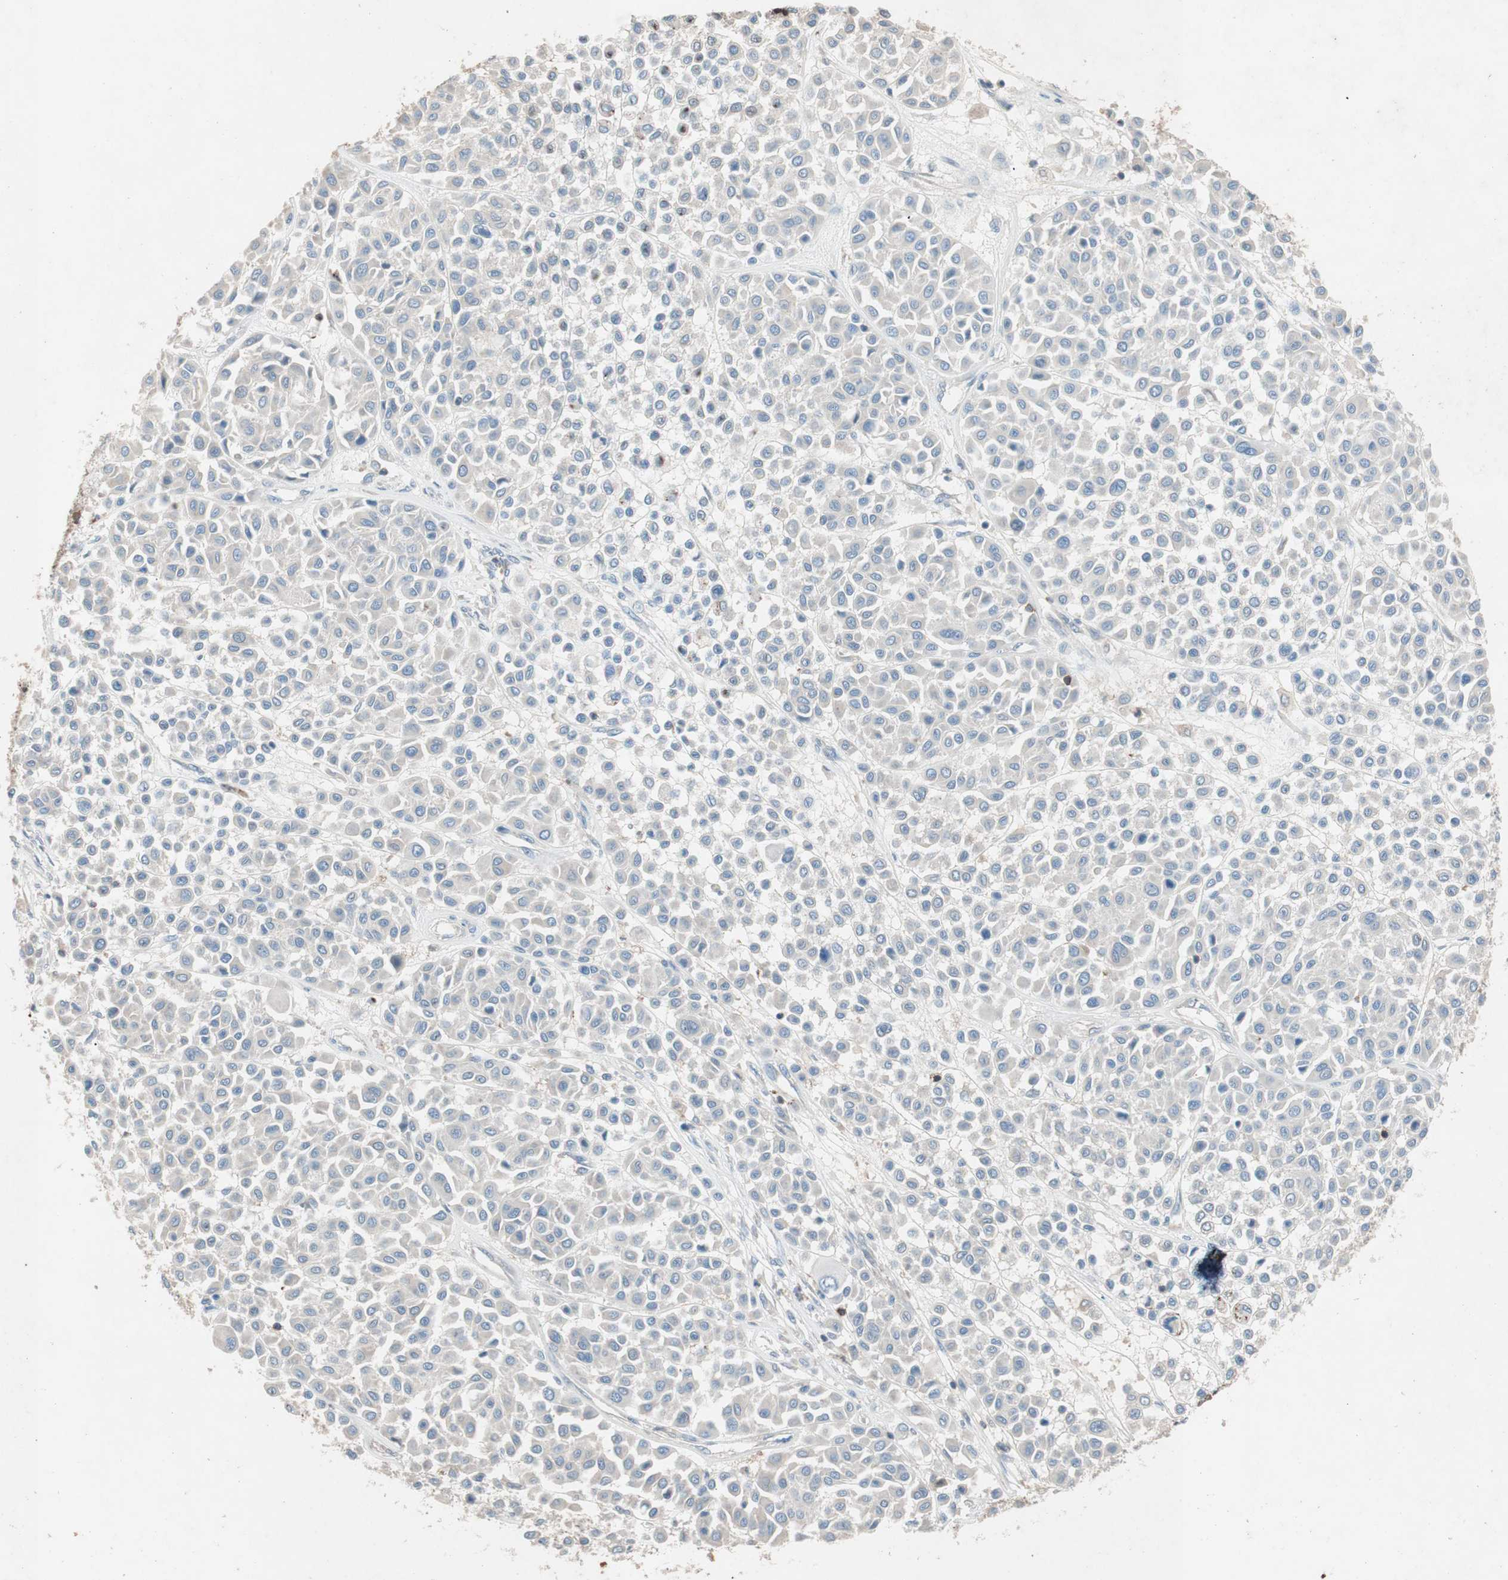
{"staining": {"intensity": "negative", "quantity": "none", "location": "none"}, "tissue": "melanoma", "cell_type": "Tumor cells", "image_type": "cancer", "snomed": [{"axis": "morphology", "description": "Malignant melanoma, Metastatic site"}, {"axis": "topography", "description": "Soft tissue"}], "caption": "High magnification brightfield microscopy of malignant melanoma (metastatic site) stained with DAB (3,3'-diaminobenzidine) (brown) and counterstained with hematoxylin (blue): tumor cells show no significant staining.", "gene": "GALT", "patient": {"sex": "male", "age": 41}}